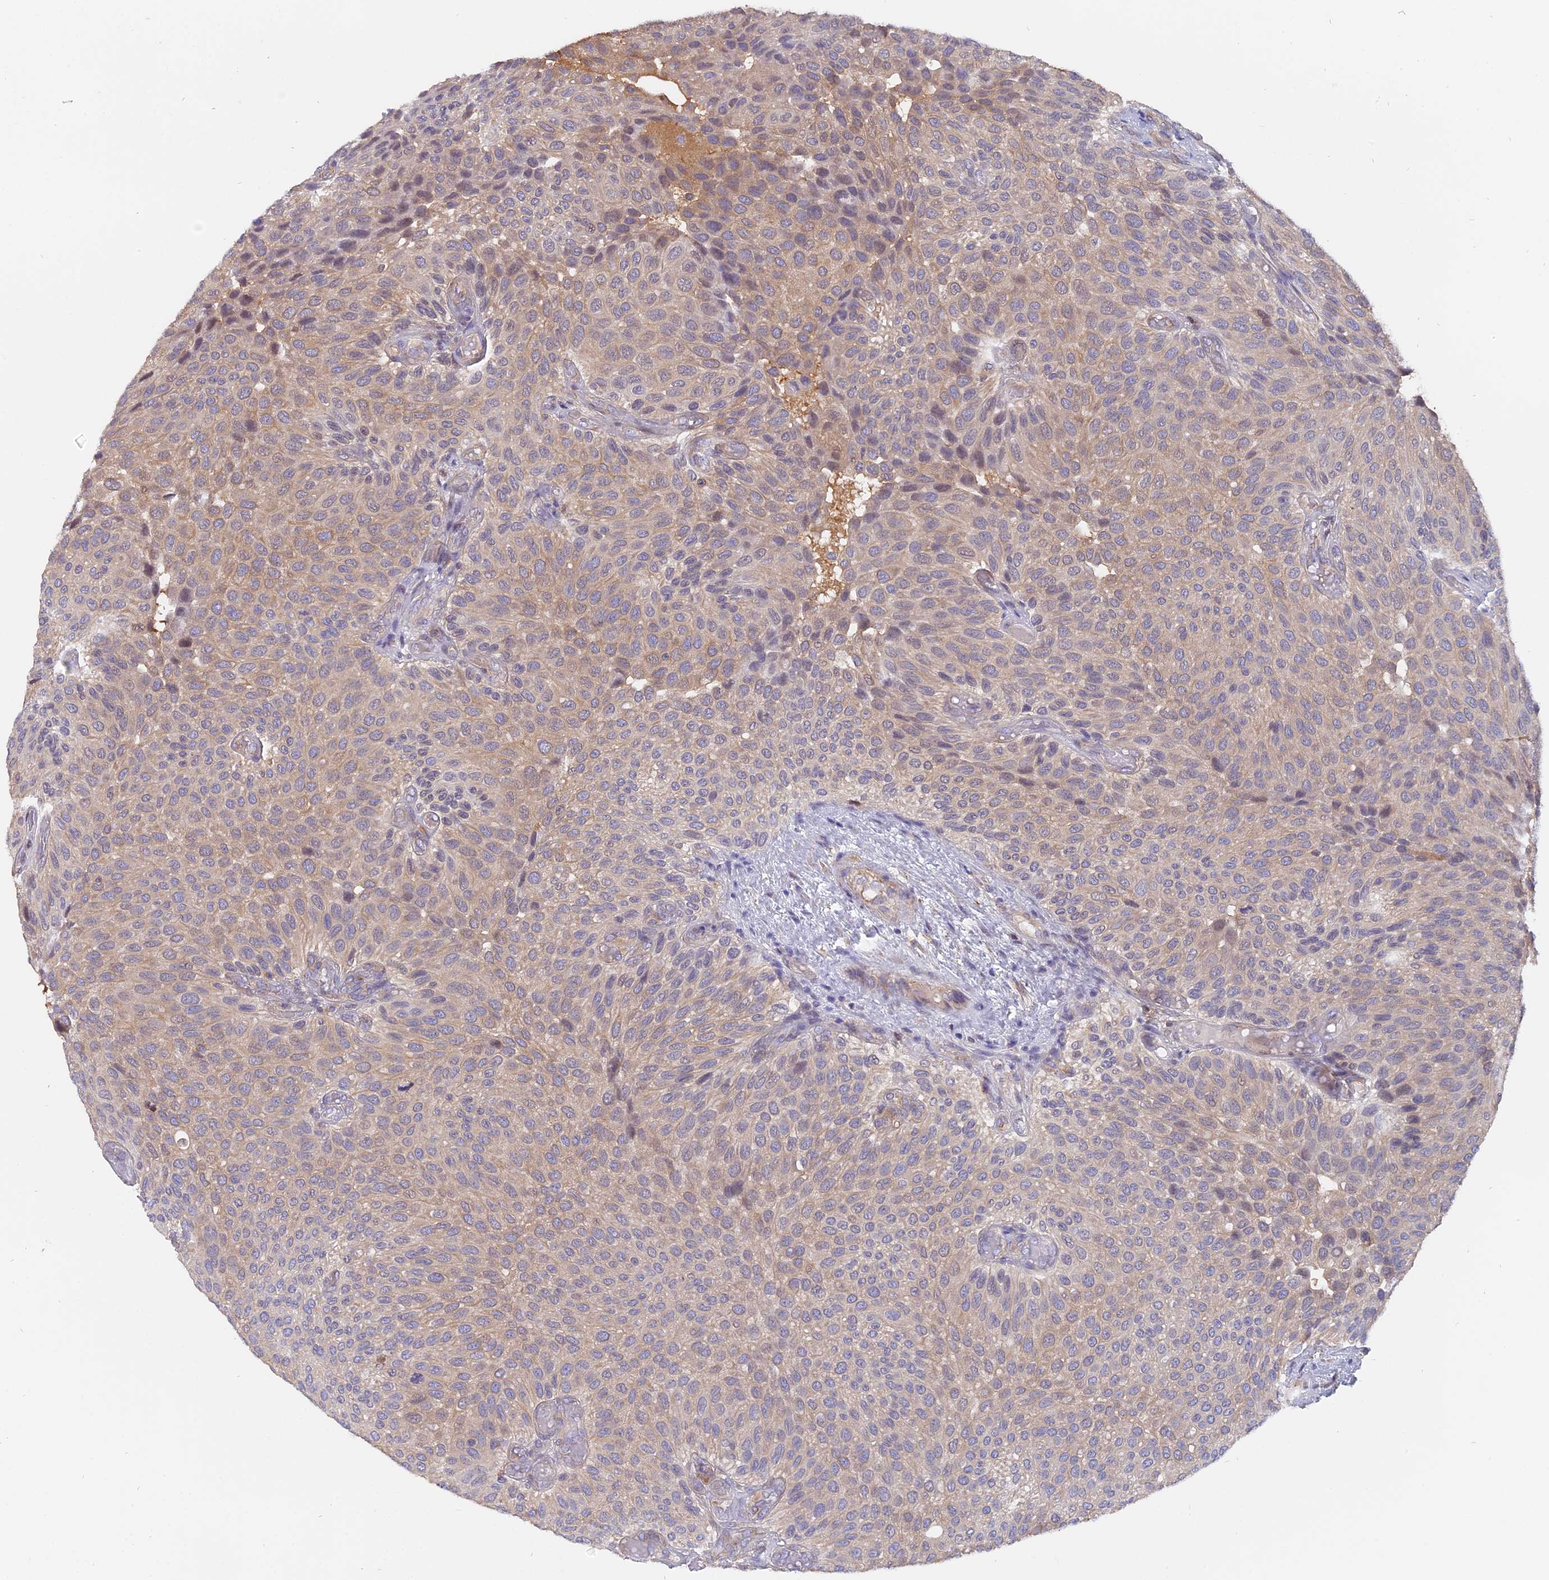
{"staining": {"intensity": "weak", "quantity": "<25%", "location": "cytoplasmic/membranous"}, "tissue": "urothelial cancer", "cell_type": "Tumor cells", "image_type": "cancer", "snomed": [{"axis": "morphology", "description": "Urothelial carcinoma, Low grade"}, {"axis": "topography", "description": "Urinary bladder"}], "caption": "Urothelial carcinoma (low-grade) stained for a protein using IHC displays no expression tumor cells.", "gene": "FAM118B", "patient": {"sex": "male", "age": 89}}